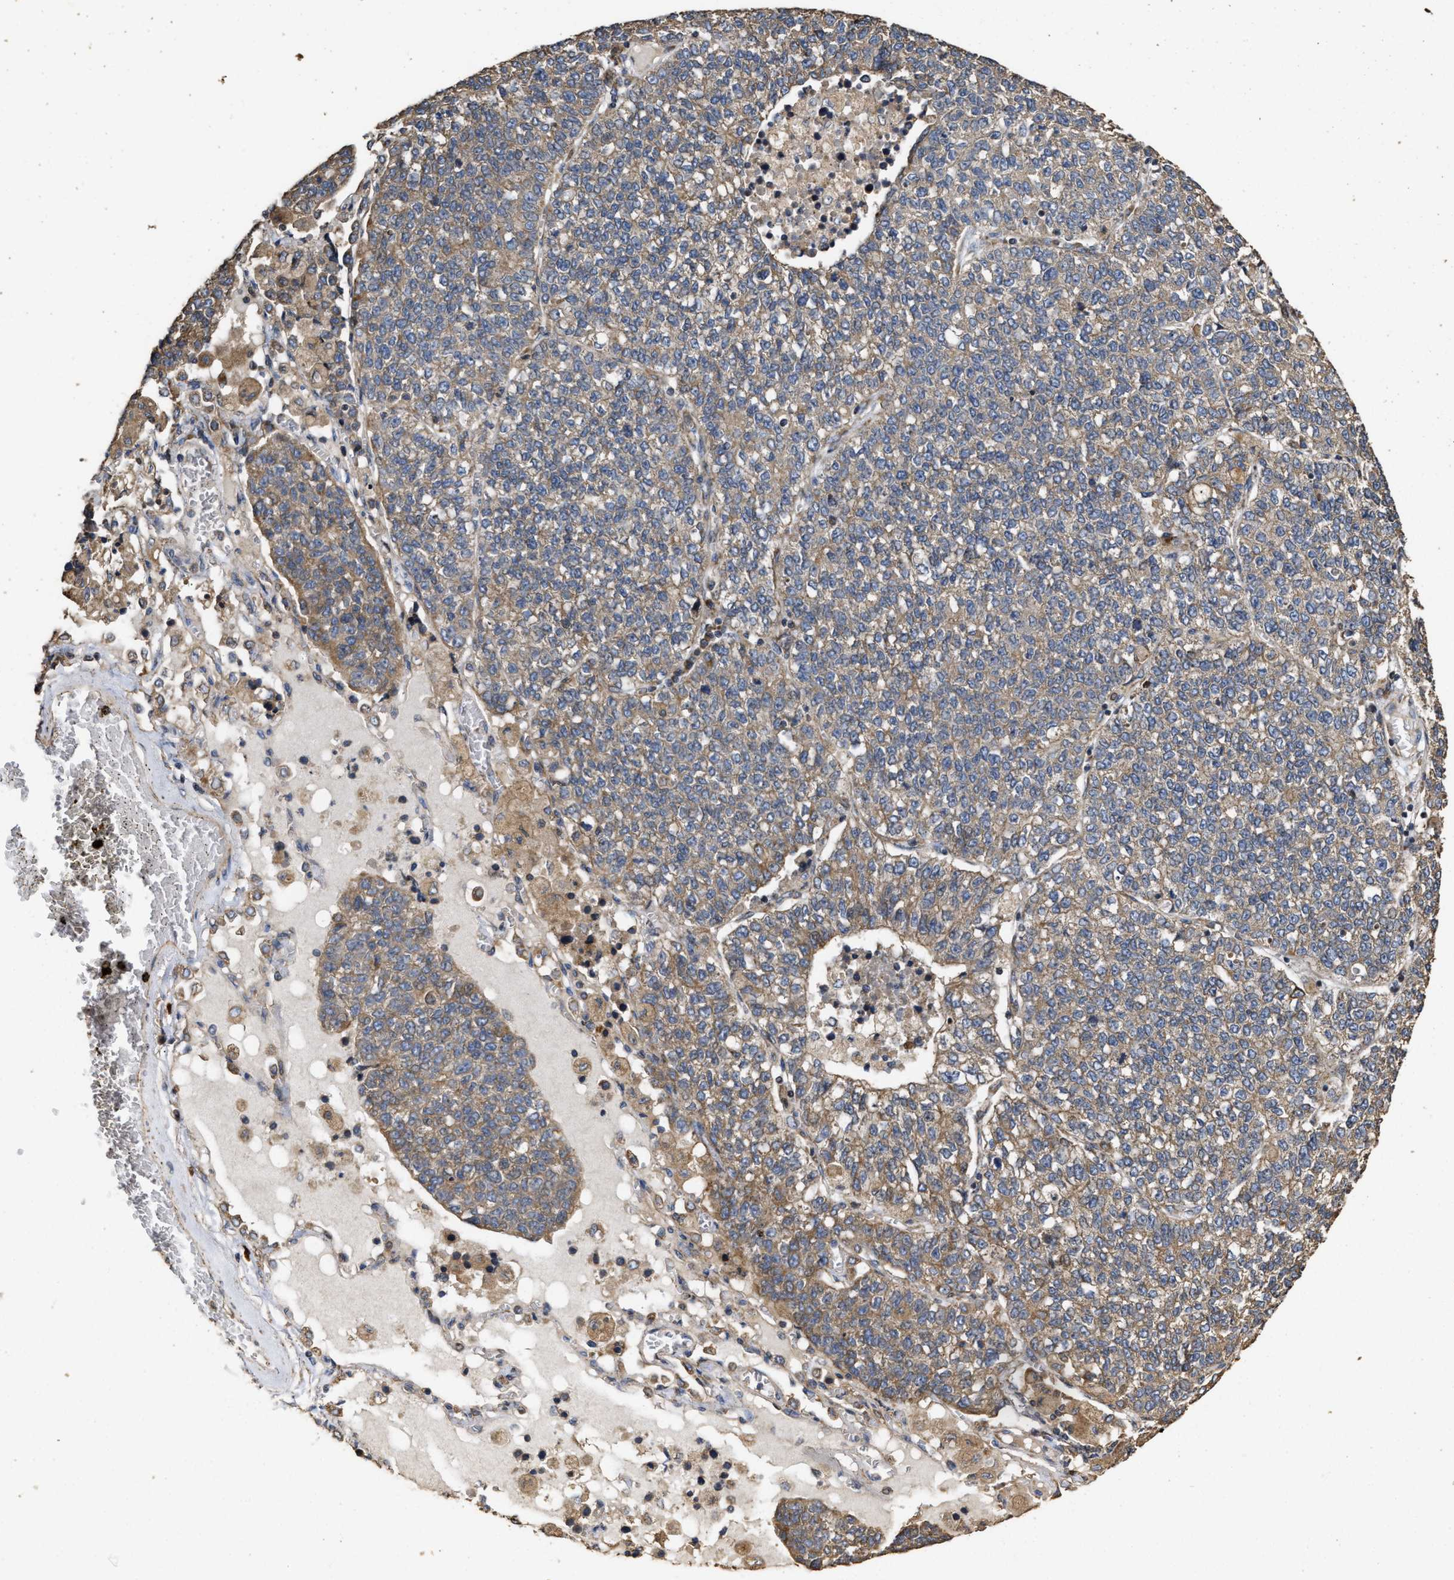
{"staining": {"intensity": "weak", "quantity": "25%-75%", "location": "cytoplasmic/membranous"}, "tissue": "lung cancer", "cell_type": "Tumor cells", "image_type": "cancer", "snomed": [{"axis": "morphology", "description": "Adenocarcinoma, NOS"}, {"axis": "topography", "description": "Lung"}], "caption": "Protein expression by IHC shows weak cytoplasmic/membranous staining in about 25%-75% of tumor cells in adenocarcinoma (lung).", "gene": "NAV1", "patient": {"sex": "male", "age": 49}}